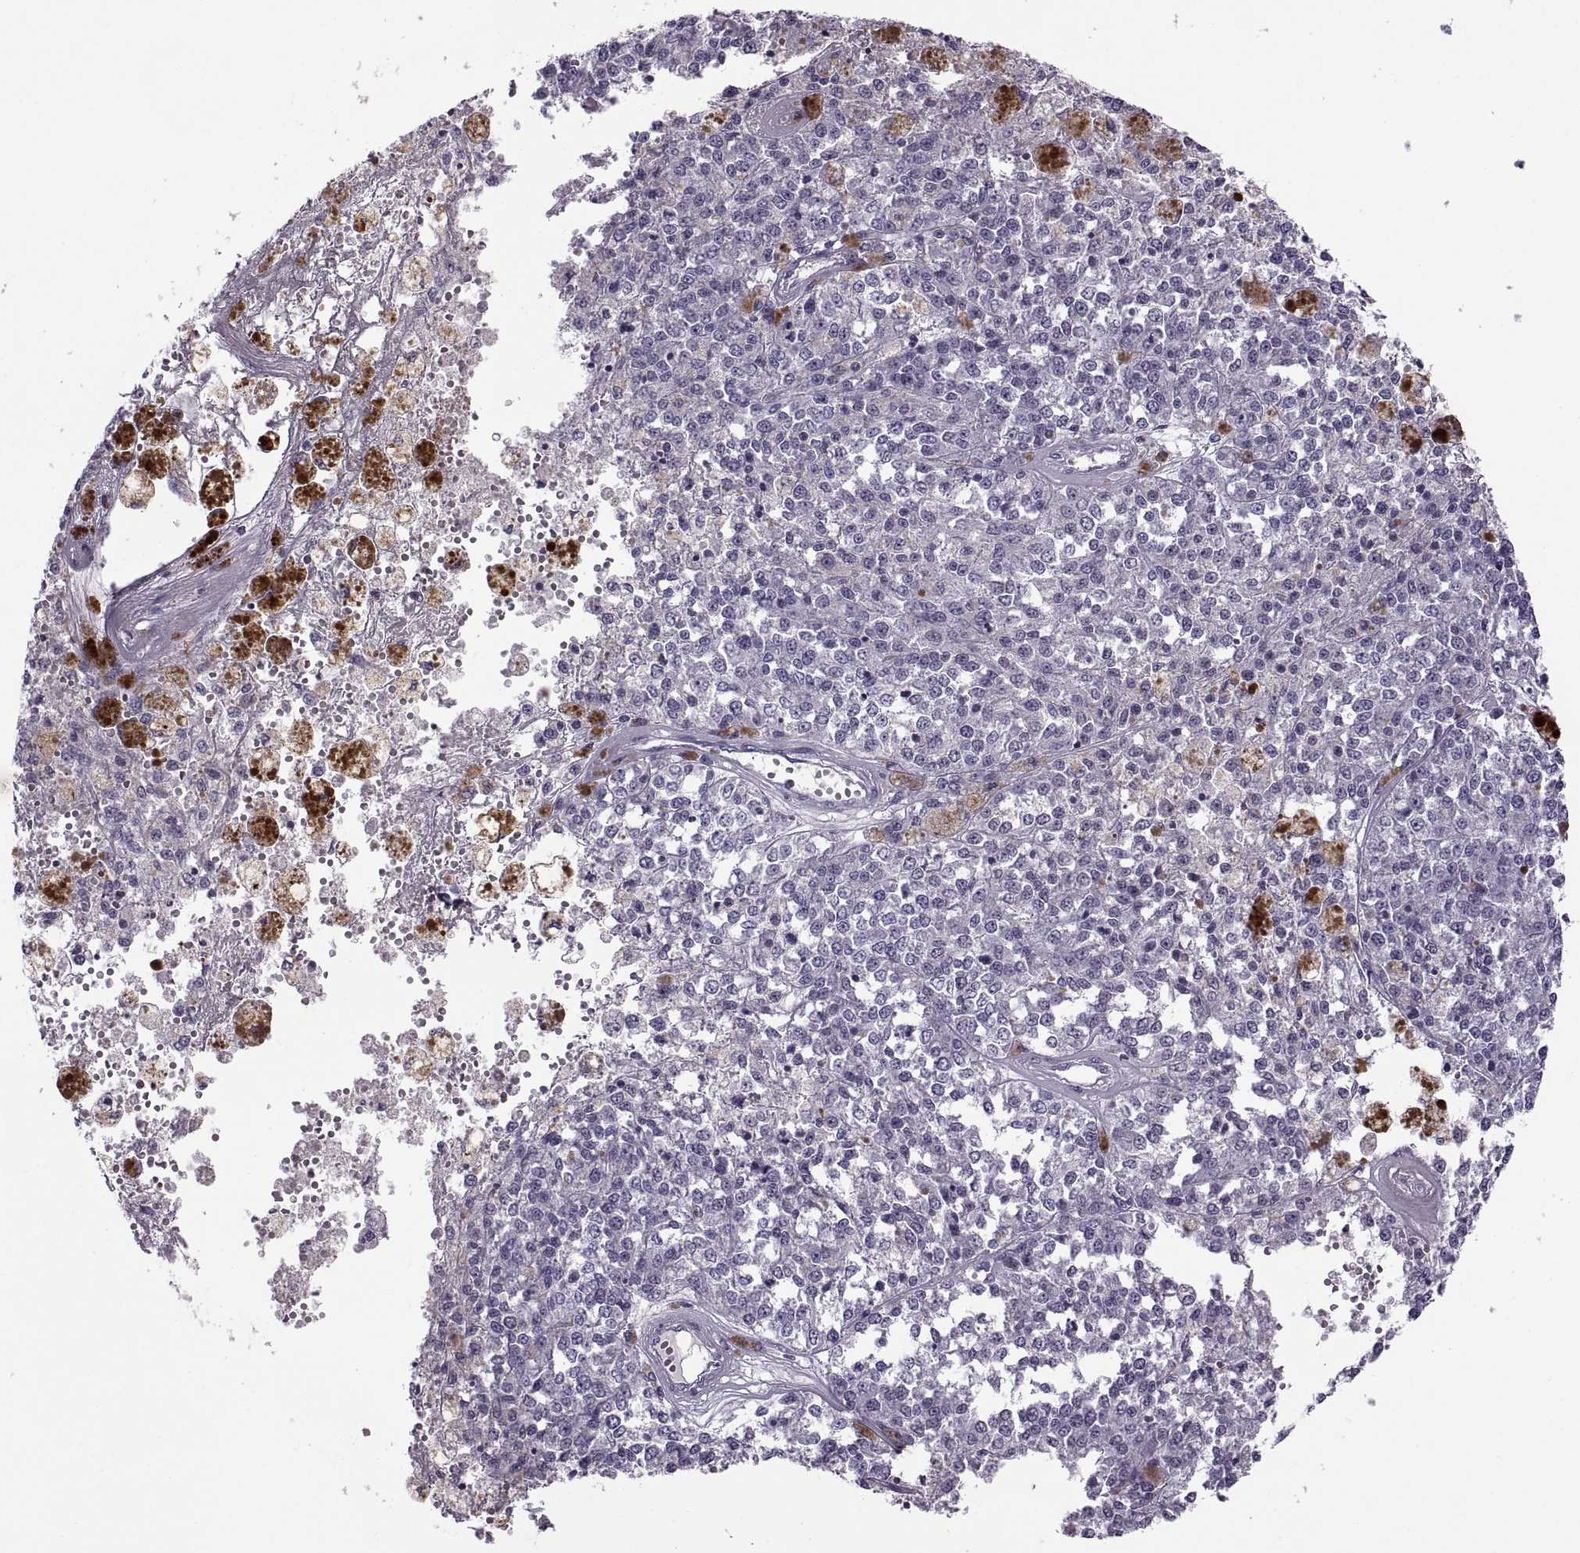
{"staining": {"intensity": "negative", "quantity": "none", "location": "none"}, "tissue": "melanoma", "cell_type": "Tumor cells", "image_type": "cancer", "snomed": [{"axis": "morphology", "description": "Malignant melanoma, Metastatic site"}, {"axis": "topography", "description": "Lymph node"}], "caption": "Malignant melanoma (metastatic site) was stained to show a protein in brown. There is no significant staining in tumor cells.", "gene": "RSPH6A", "patient": {"sex": "female", "age": 64}}